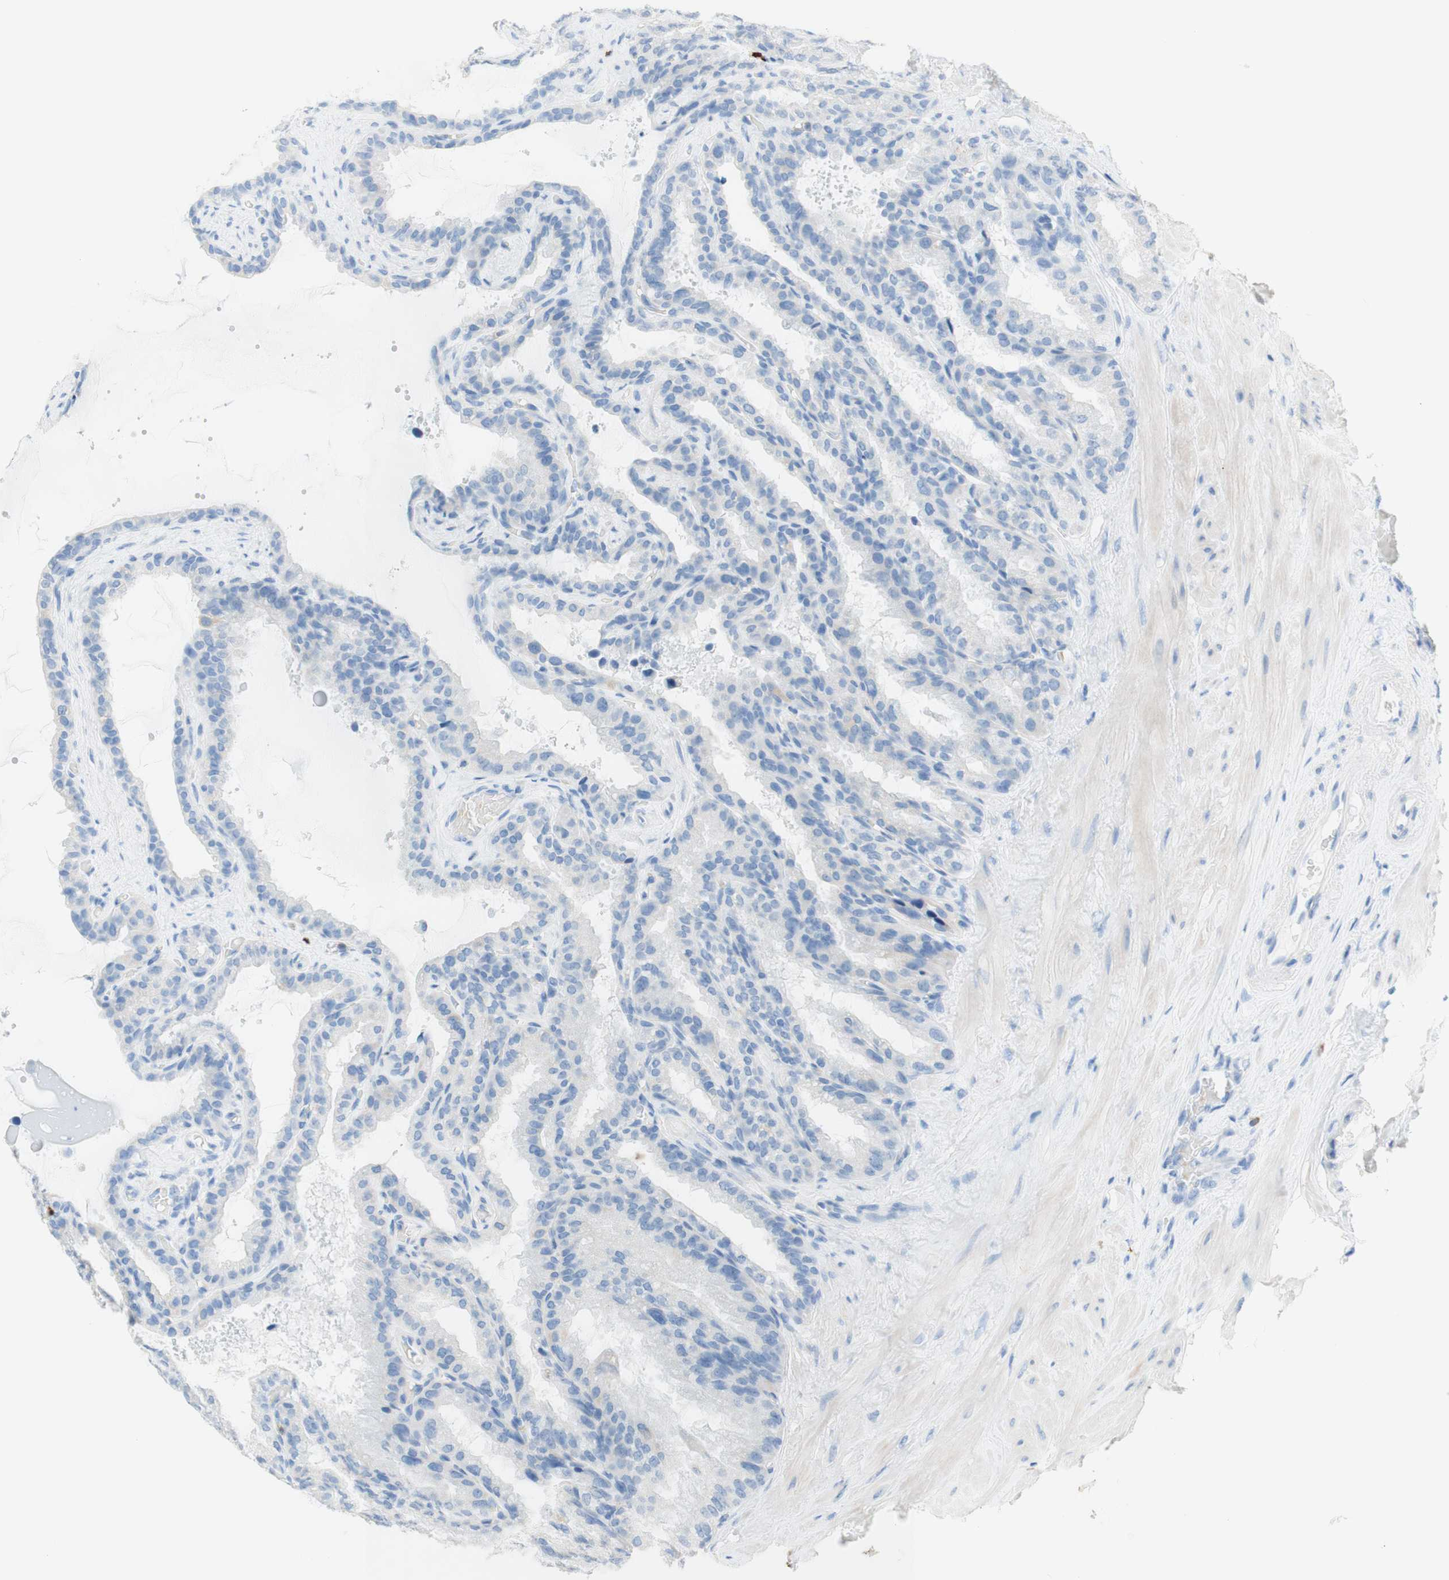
{"staining": {"intensity": "negative", "quantity": "none", "location": "none"}, "tissue": "seminal vesicle", "cell_type": "Glandular cells", "image_type": "normal", "snomed": [{"axis": "morphology", "description": "Normal tissue, NOS"}, {"axis": "topography", "description": "Seminal veicle"}], "caption": "Unremarkable seminal vesicle was stained to show a protein in brown. There is no significant positivity in glandular cells.", "gene": "CEACAM1", "patient": {"sex": "male", "age": 46}}